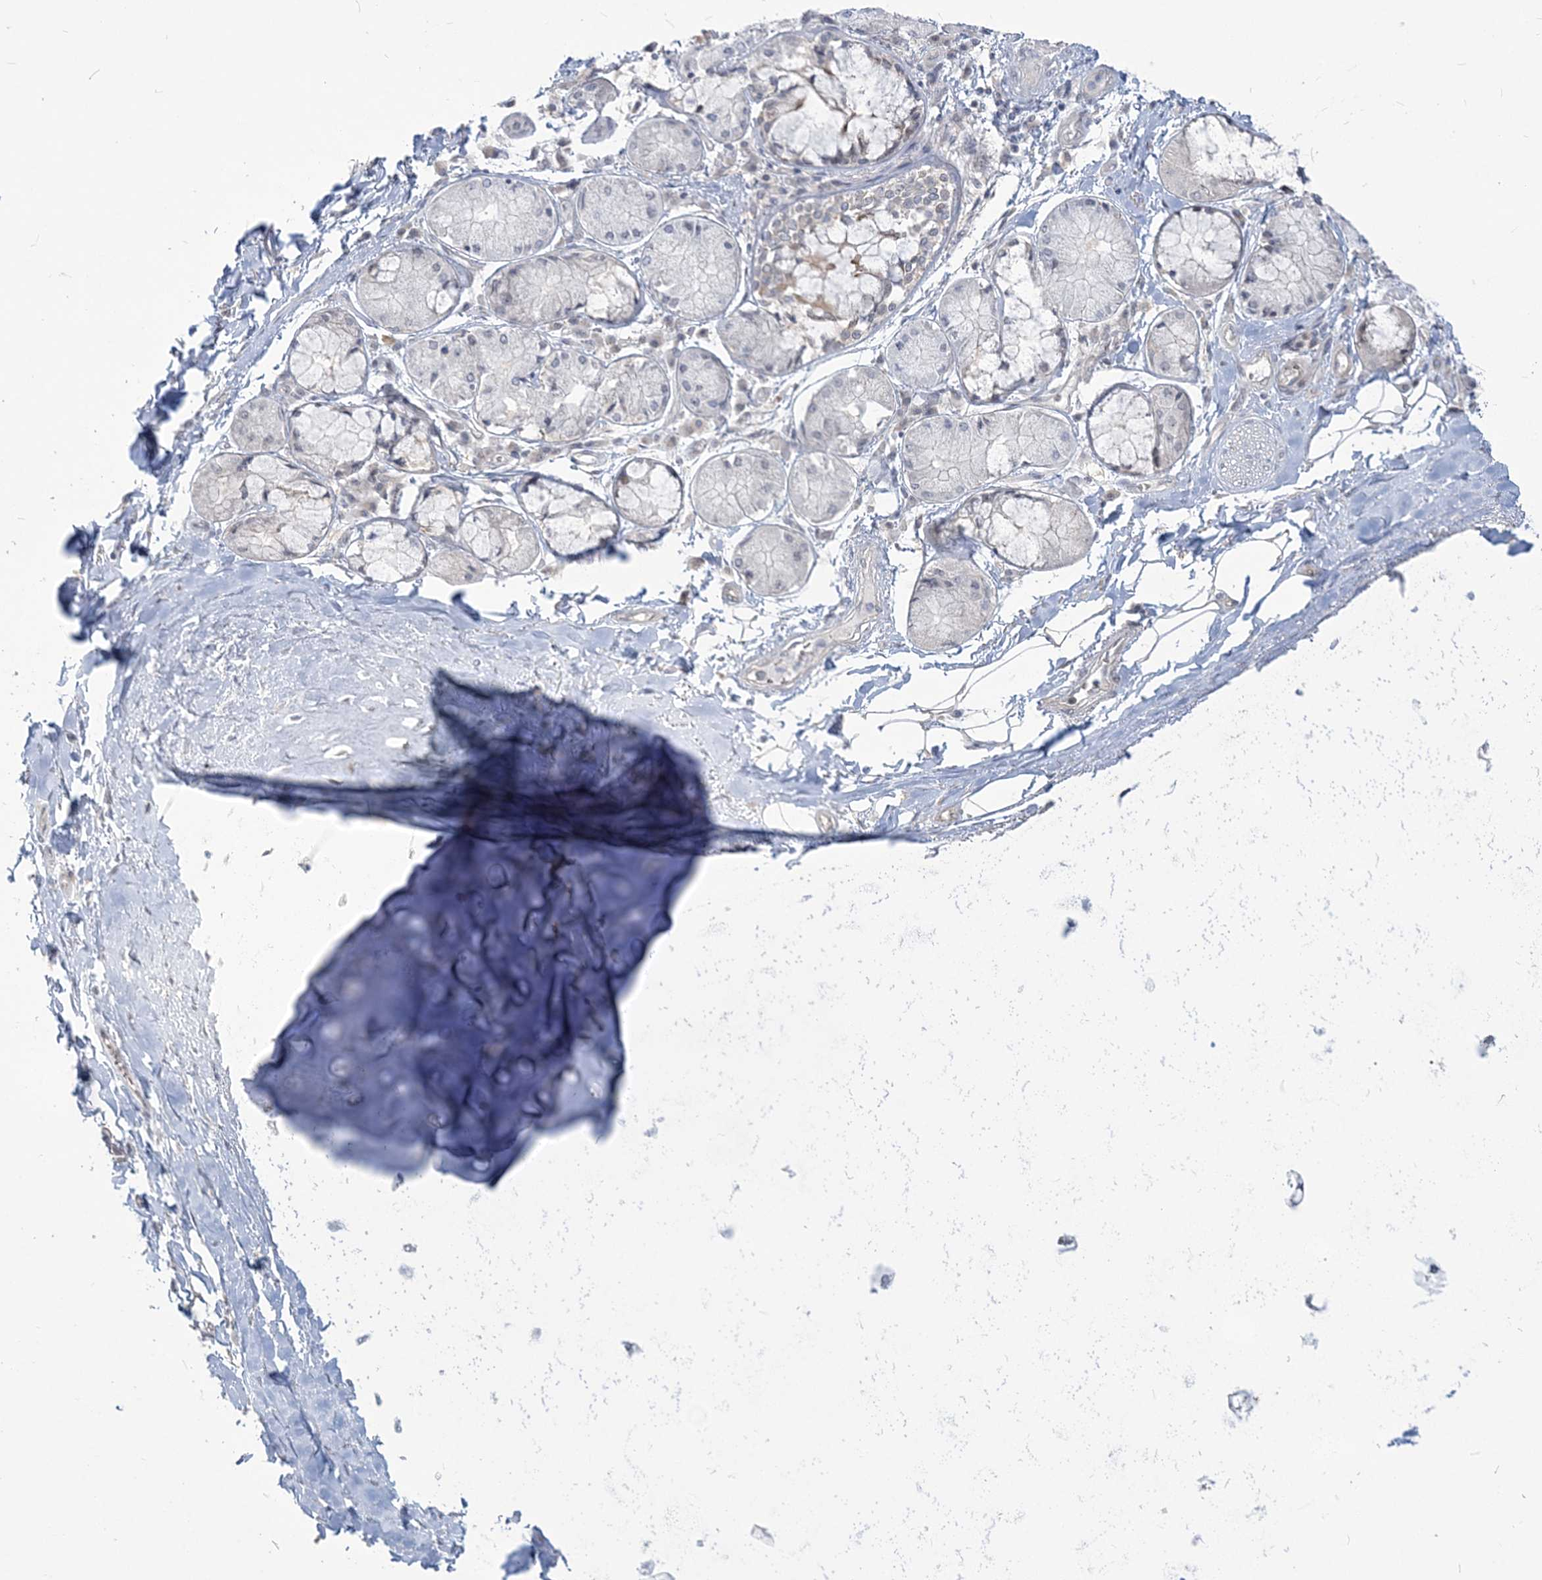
{"staining": {"intensity": "negative", "quantity": "none", "location": "none"}, "tissue": "adipose tissue", "cell_type": "Adipocytes", "image_type": "normal", "snomed": [{"axis": "morphology", "description": "Normal tissue, NOS"}, {"axis": "topography", "description": "Cartilage tissue"}, {"axis": "topography", "description": "Bronchus"}, {"axis": "topography", "description": "Lung"}, {"axis": "topography", "description": "Peripheral nerve tissue"}], "caption": "A micrograph of adipose tissue stained for a protein displays no brown staining in adipocytes.", "gene": "SDAD1", "patient": {"sex": "female", "age": 49}}